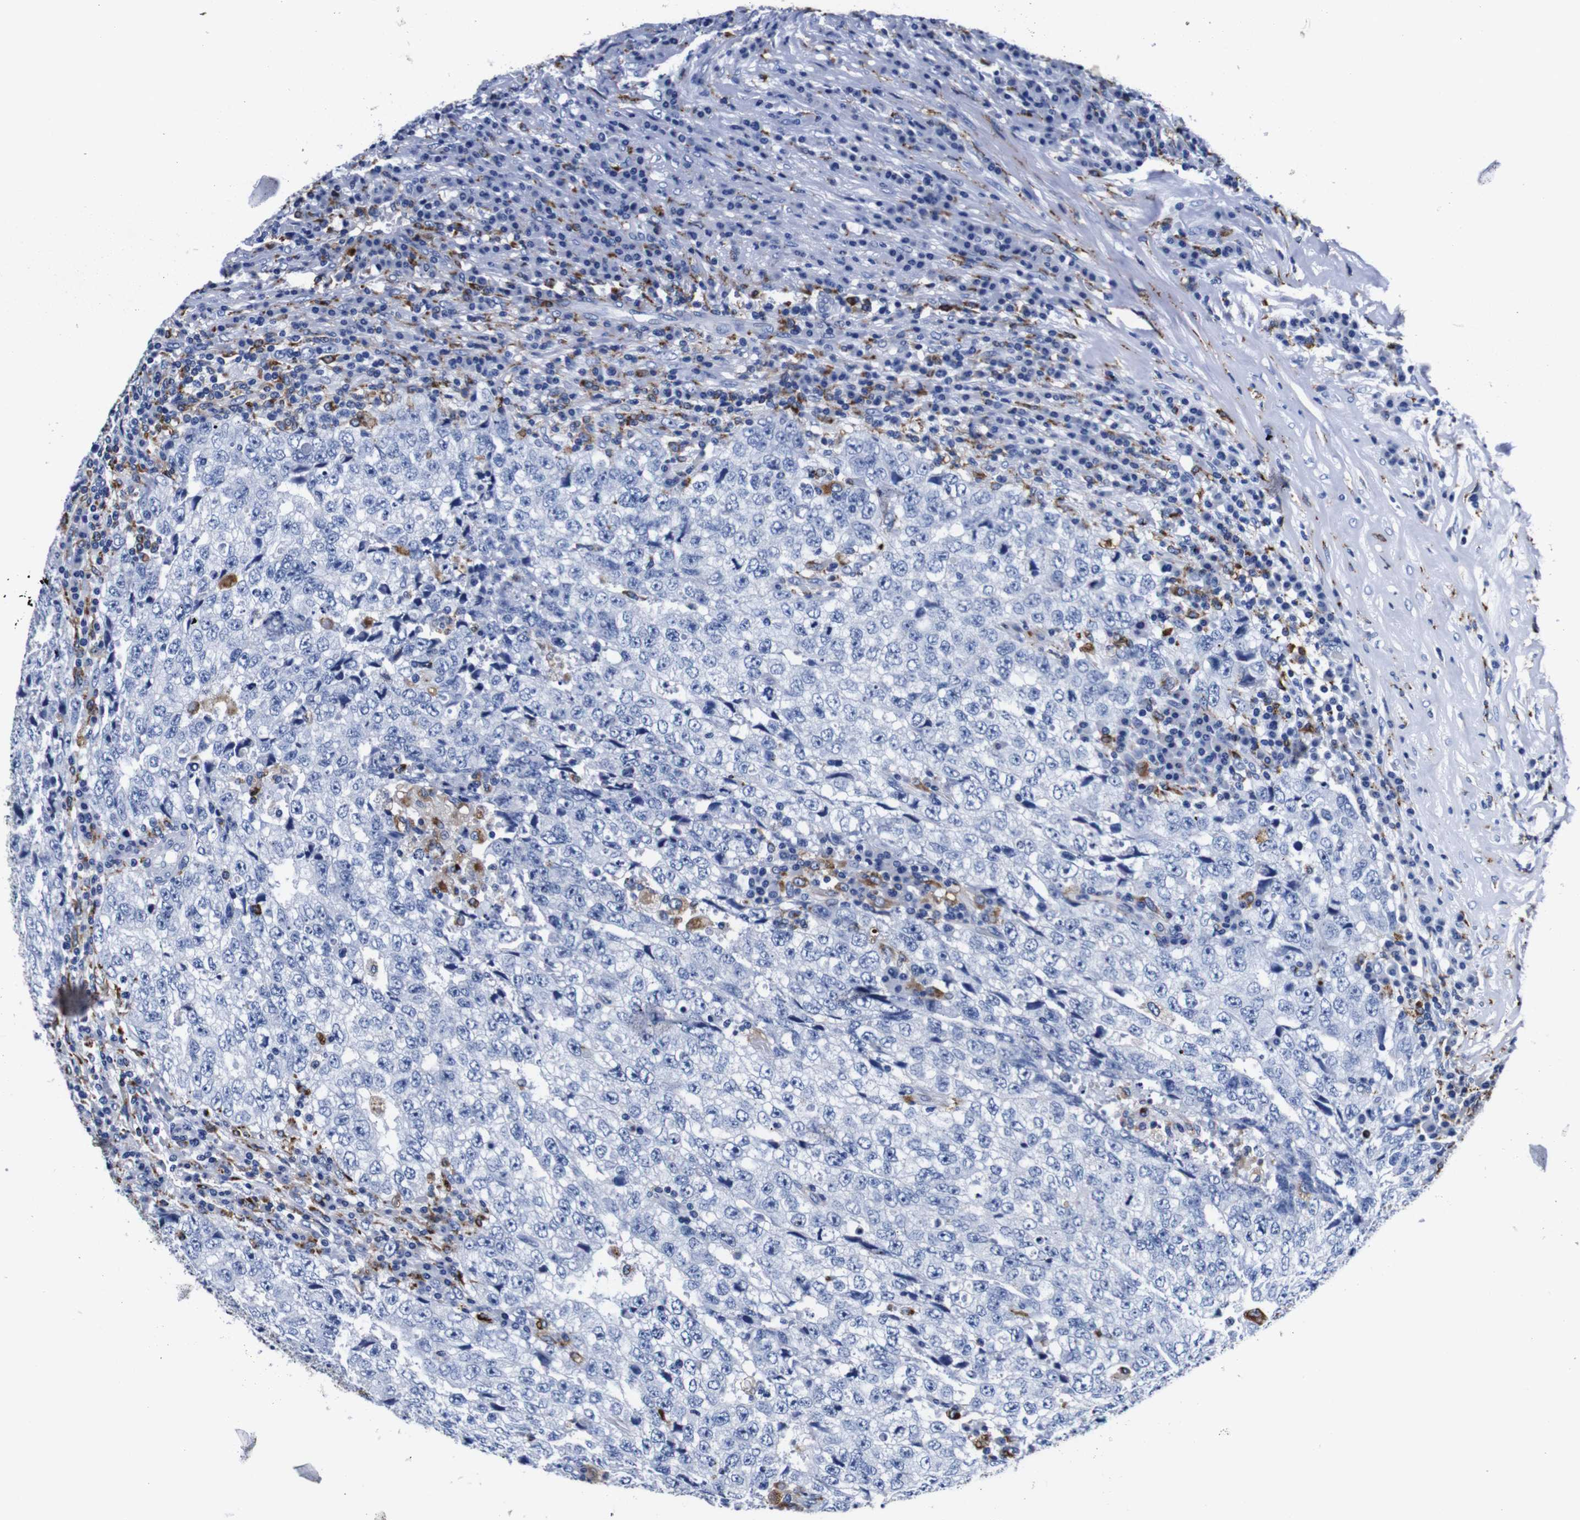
{"staining": {"intensity": "negative", "quantity": "none", "location": "none"}, "tissue": "testis cancer", "cell_type": "Tumor cells", "image_type": "cancer", "snomed": [{"axis": "morphology", "description": "Necrosis, NOS"}, {"axis": "morphology", "description": "Carcinoma, Embryonal, NOS"}, {"axis": "topography", "description": "Testis"}], "caption": "Immunohistochemistry (IHC) image of neoplastic tissue: testis cancer stained with DAB (3,3'-diaminobenzidine) exhibits no significant protein positivity in tumor cells.", "gene": "HLA-DMB", "patient": {"sex": "male", "age": 19}}